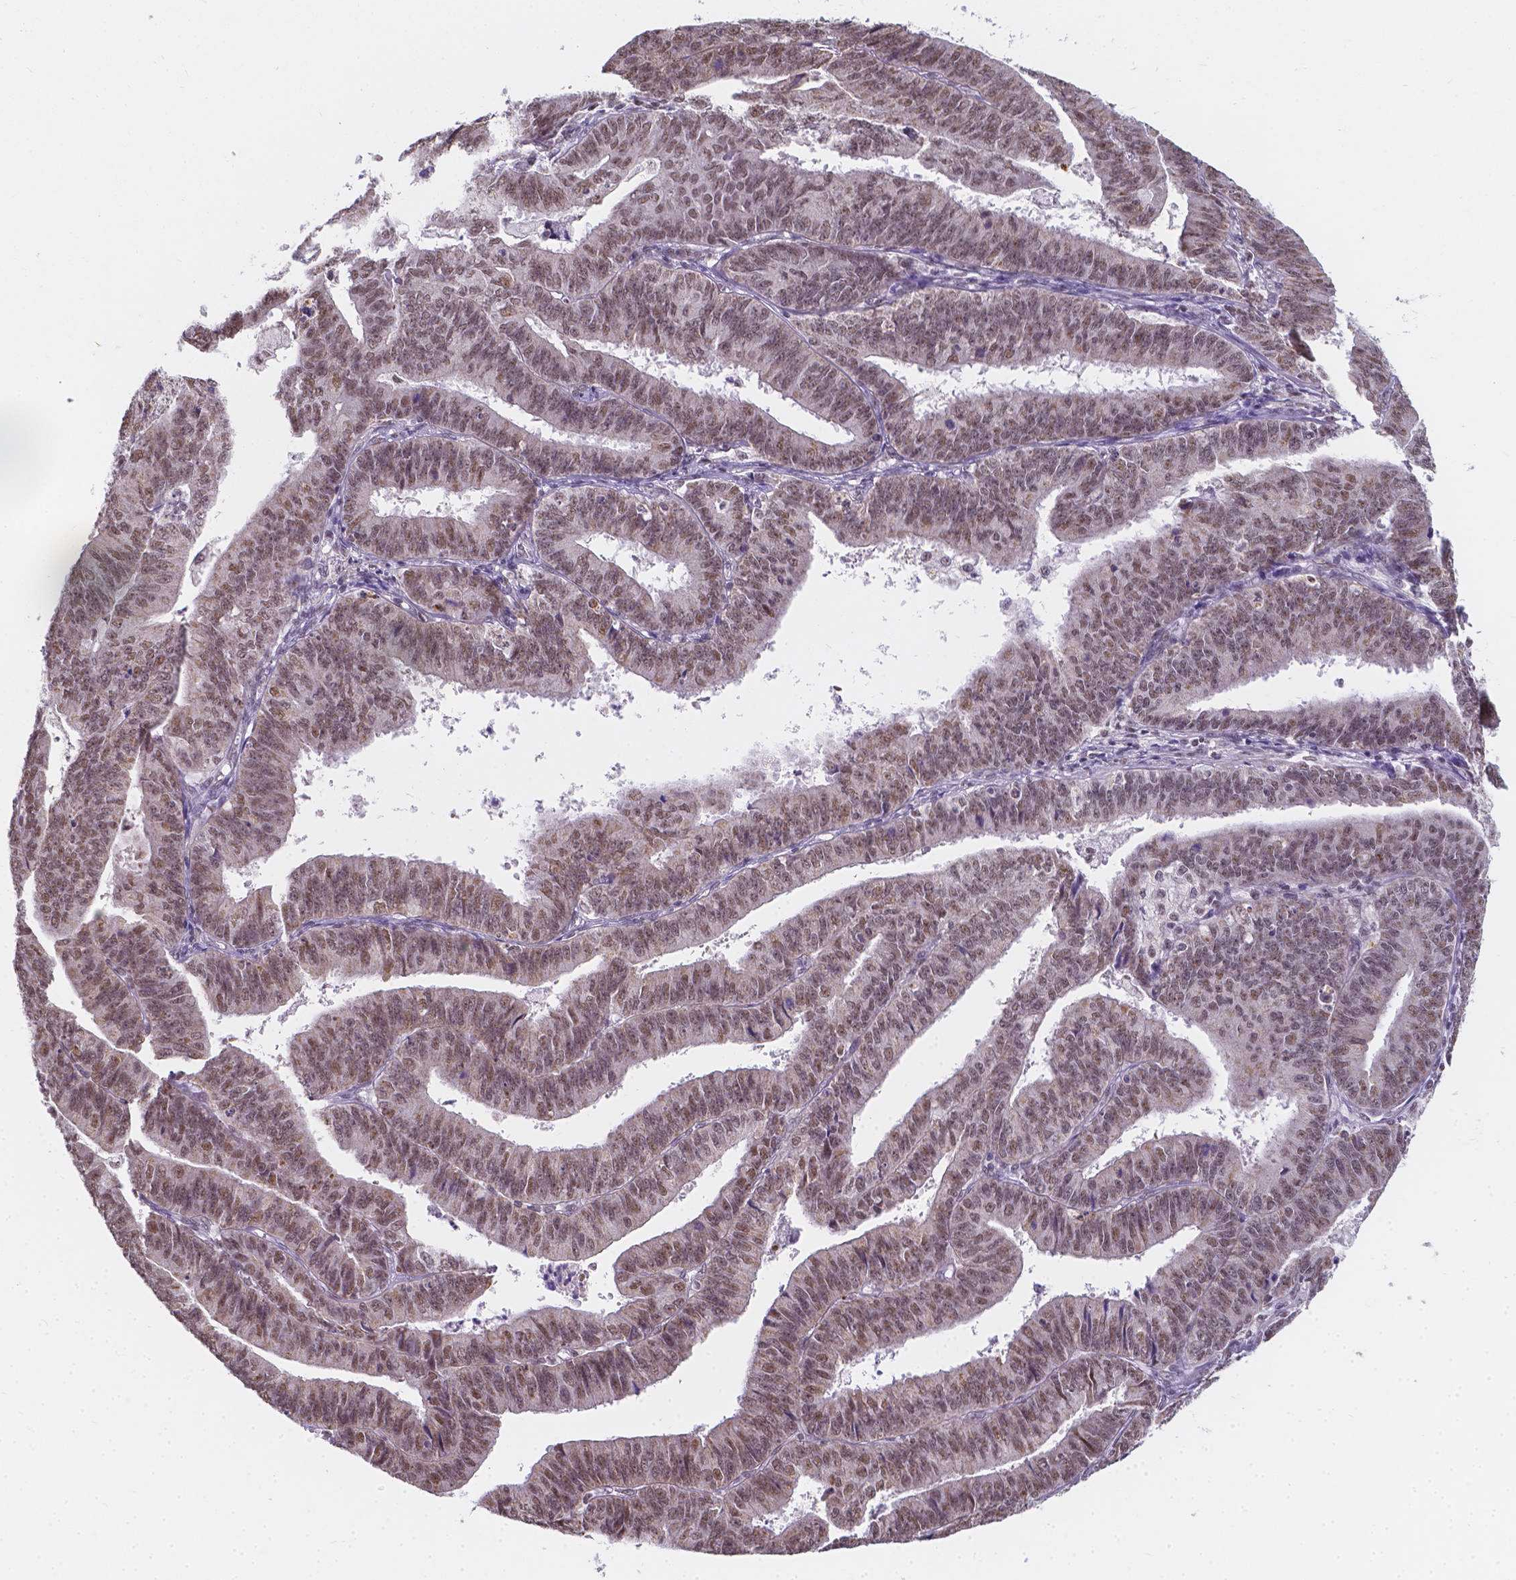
{"staining": {"intensity": "moderate", "quantity": ">75%", "location": "nuclear"}, "tissue": "endometrial cancer", "cell_type": "Tumor cells", "image_type": "cancer", "snomed": [{"axis": "morphology", "description": "Adenocarcinoma, NOS"}, {"axis": "topography", "description": "Endometrium"}], "caption": "DAB immunohistochemical staining of endometrial cancer exhibits moderate nuclear protein staining in about >75% of tumor cells. (DAB IHC, brown staining for protein, blue staining for nuclei).", "gene": "BCAS2", "patient": {"sex": "female", "age": 73}}